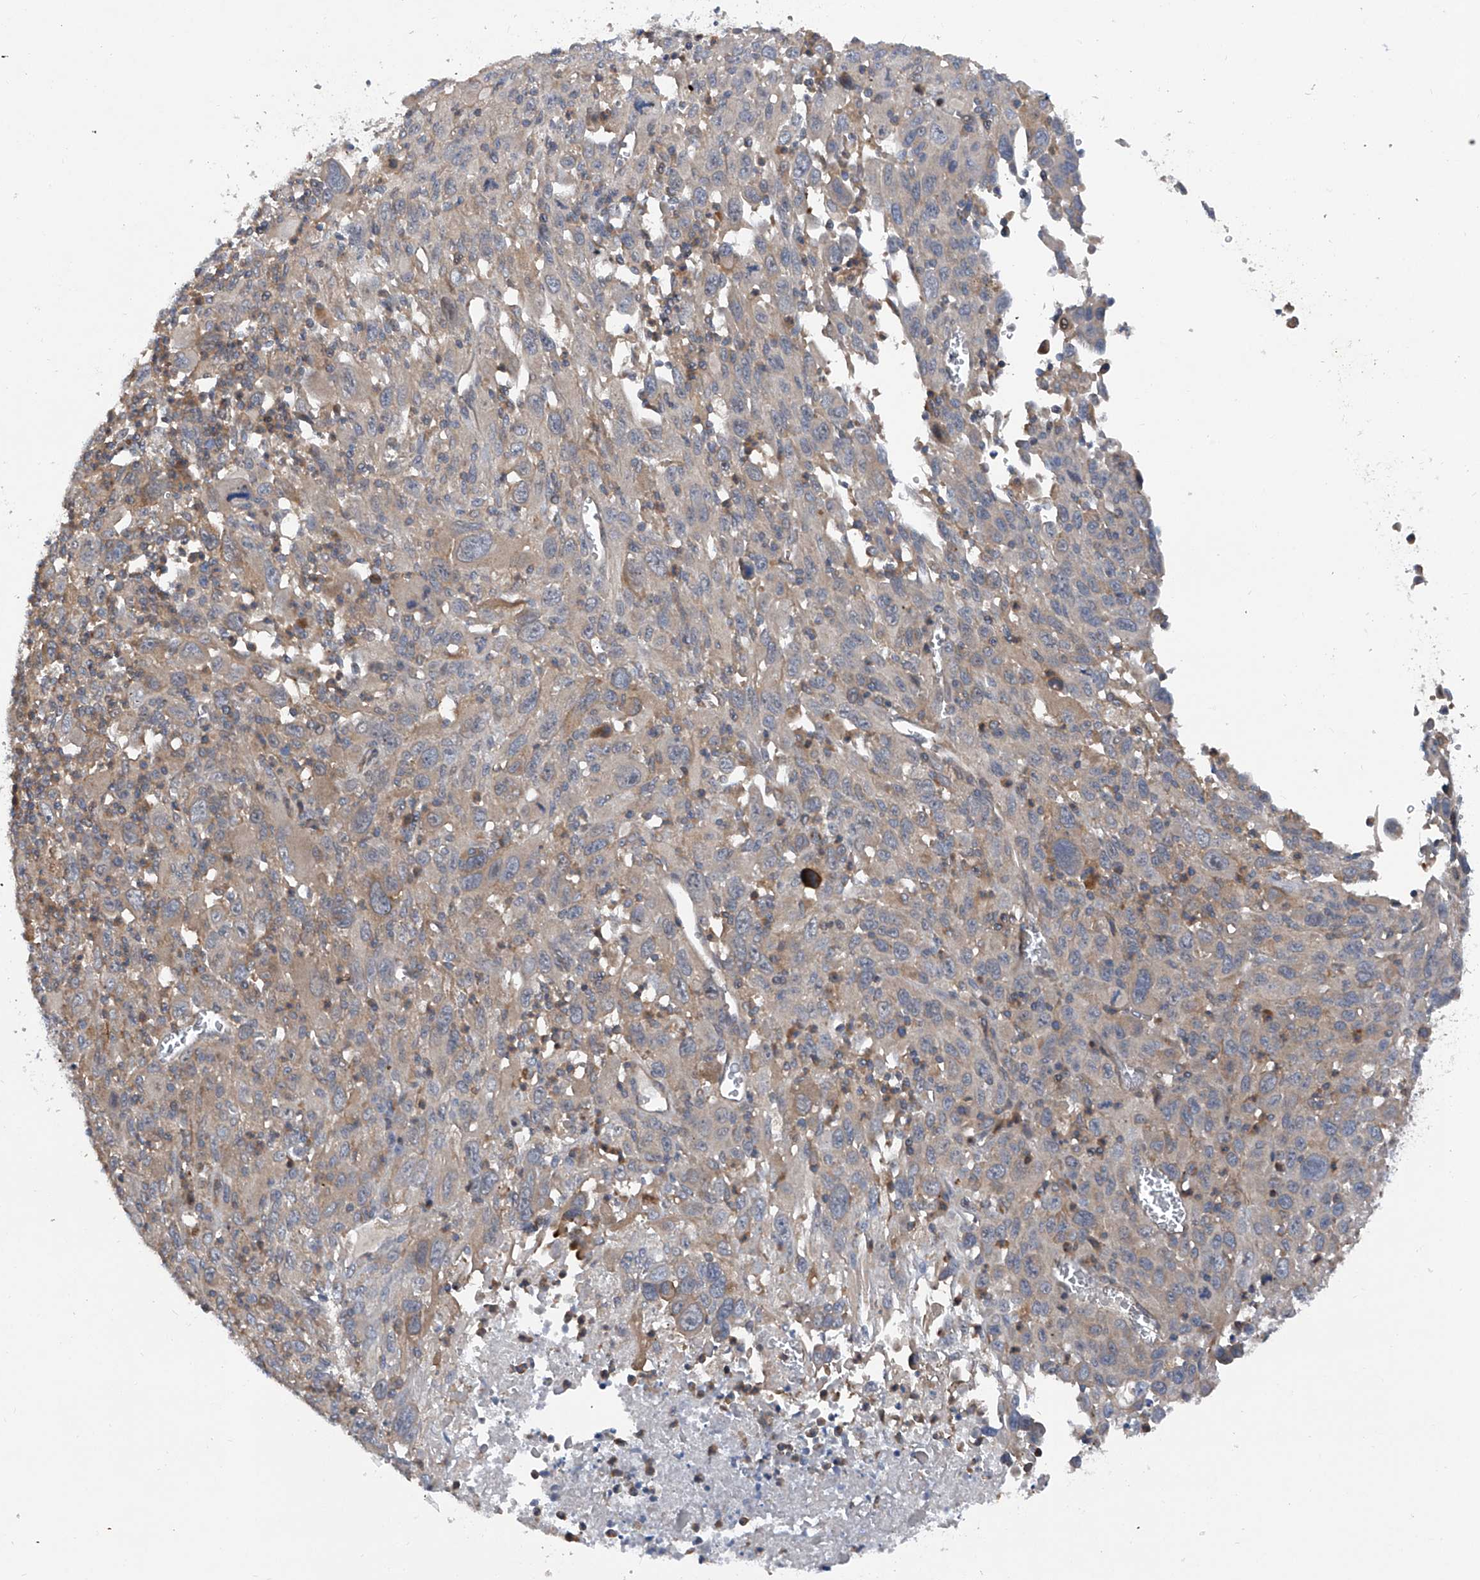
{"staining": {"intensity": "negative", "quantity": "none", "location": "none"}, "tissue": "melanoma", "cell_type": "Tumor cells", "image_type": "cancer", "snomed": [{"axis": "morphology", "description": "Malignant melanoma, Metastatic site"}, {"axis": "topography", "description": "Skin"}], "caption": "Immunohistochemical staining of human melanoma exhibits no significant expression in tumor cells. (Brightfield microscopy of DAB (3,3'-diaminobenzidine) IHC at high magnification).", "gene": "NT5C3A", "patient": {"sex": "female", "age": 56}}